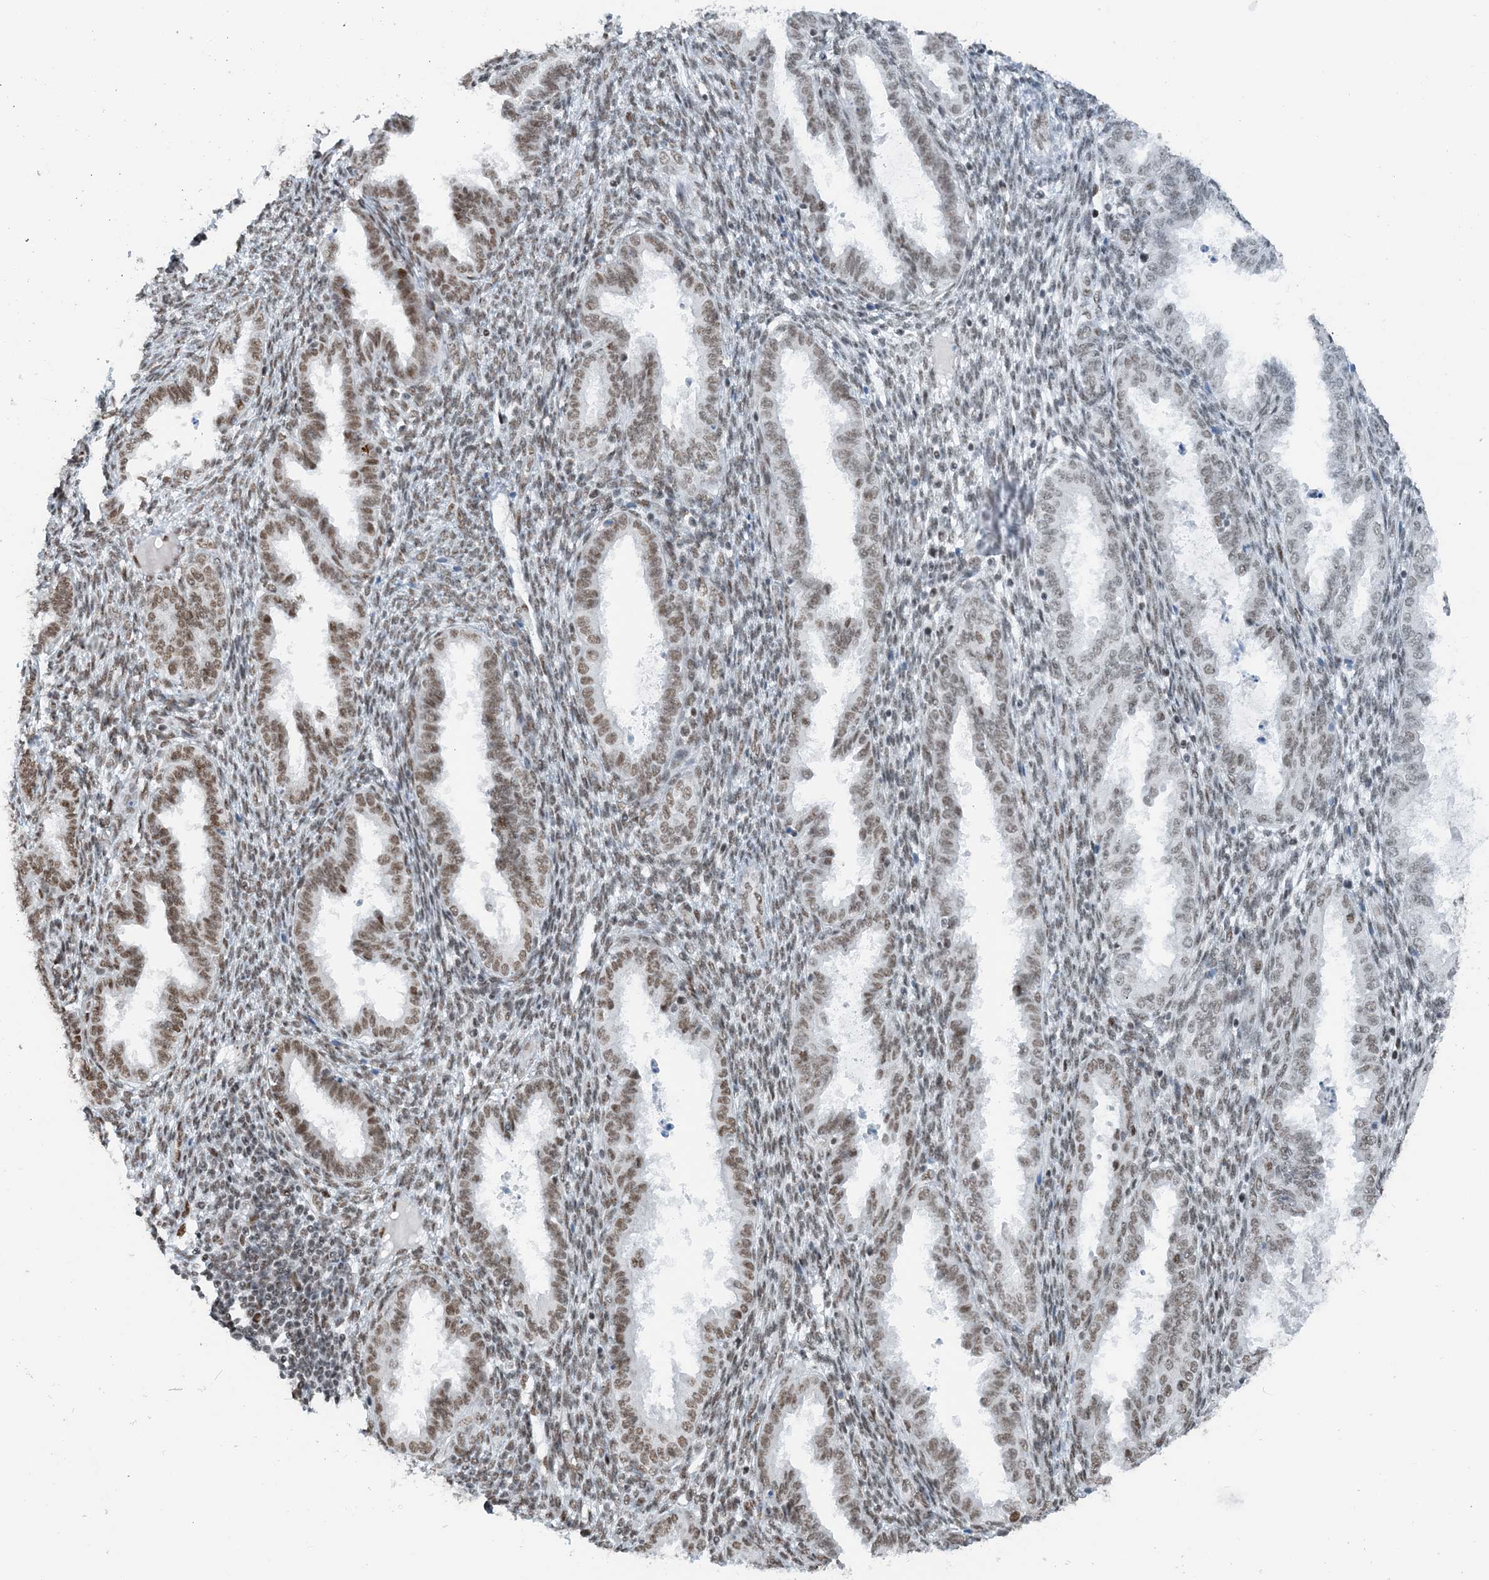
{"staining": {"intensity": "weak", "quantity": "25%-75%", "location": "nuclear"}, "tissue": "endometrium", "cell_type": "Cells in endometrial stroma", "image_type": "normal", "snomed": [{"axis": "morphology", "description": "Normal tissue, NOS"}, {"axis": "topography", "description": "Endometrium"}], "caption": "Immunohistochemical staining of normal human endometrium reveals 25%-75% levels of weak nuclear protein expression in approximately 25%-75% of cells in endometrial stroma.", "gene": "ZNF500", "patient": {"sex": "female", "age": 33}}